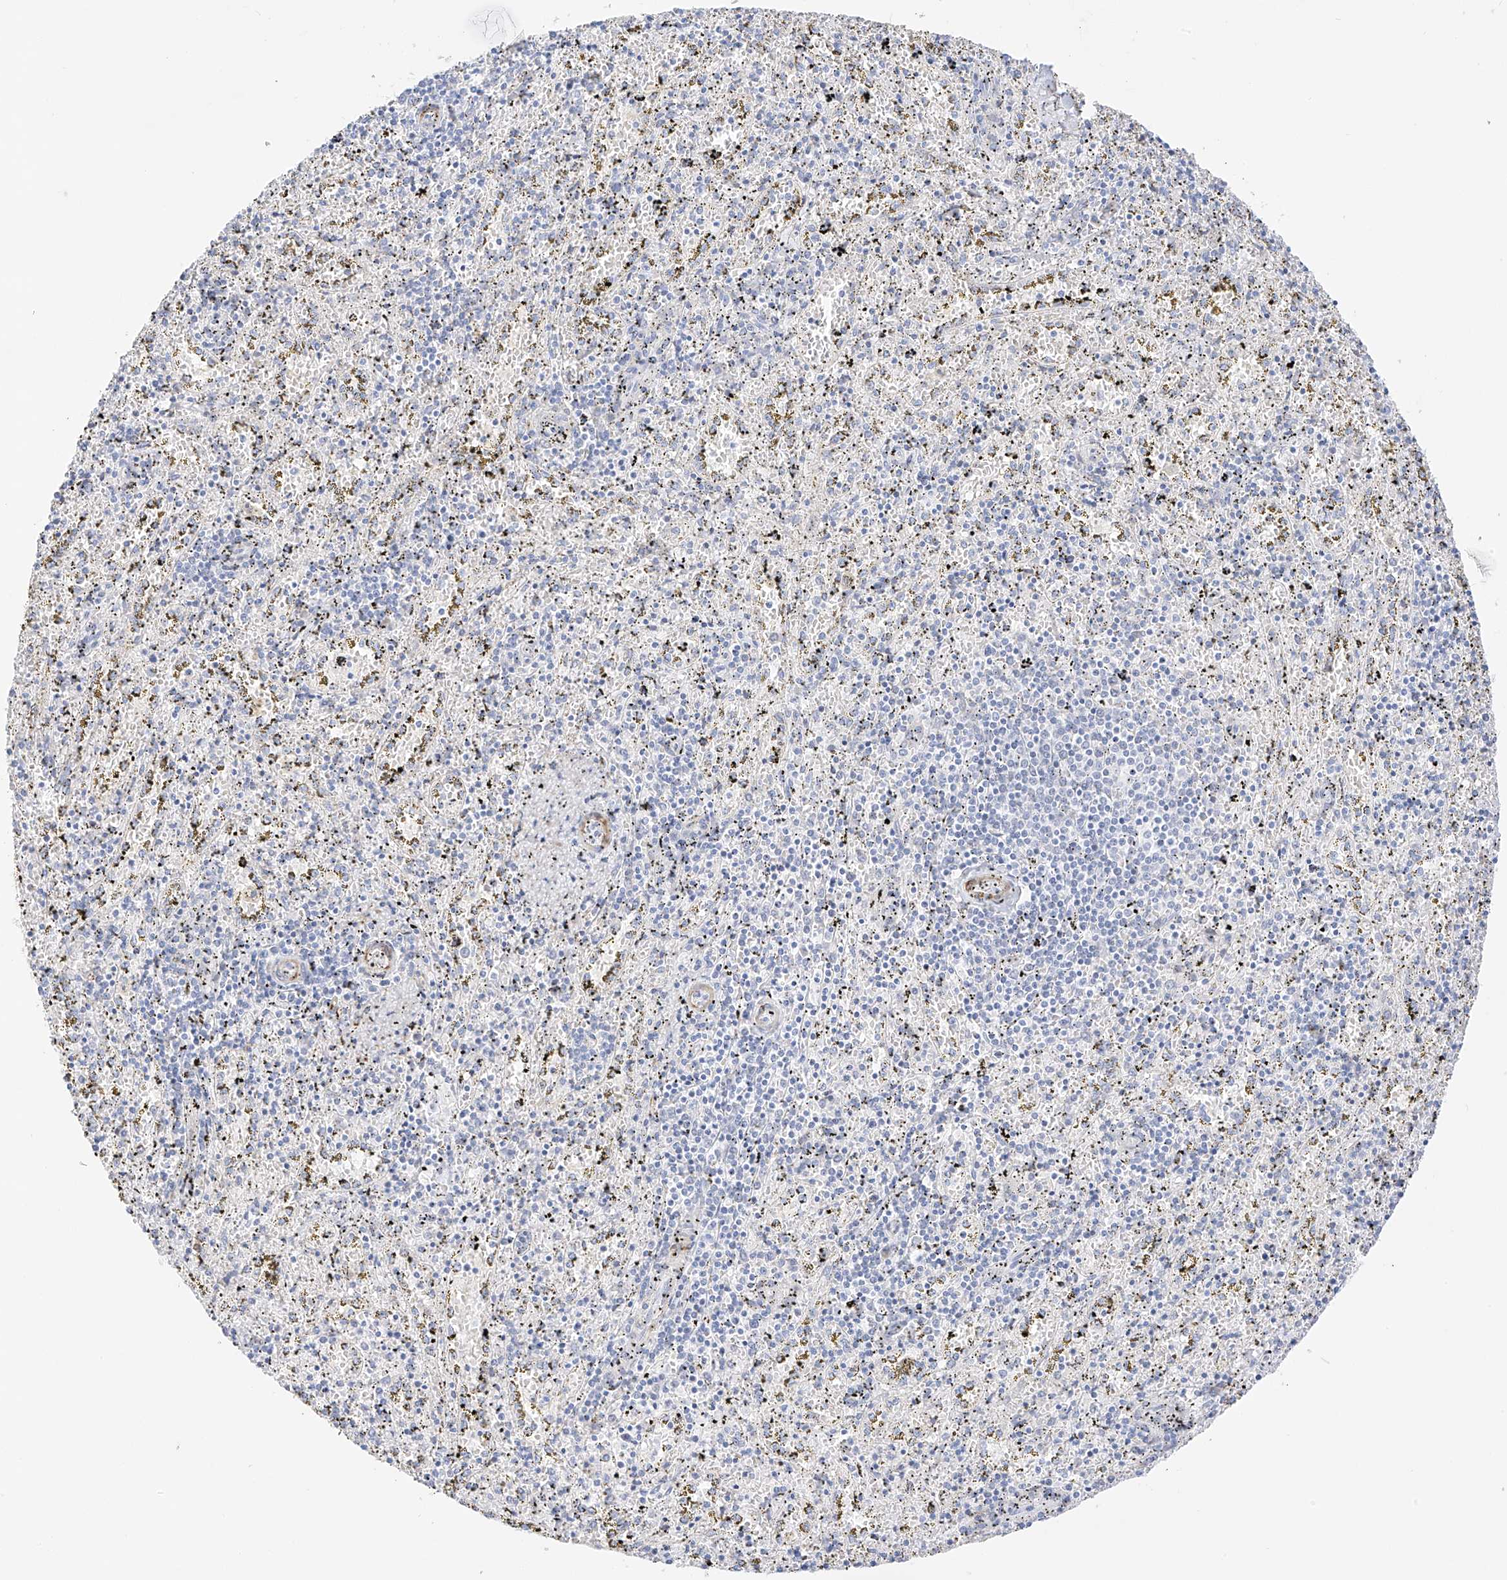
{"staining": {"intensity": "negative", "quantity": "none", "location": "none"}, "tissue": "spleen", "cell_type": "Cells in red pulp", "image_type": "normal", "snomed": [{"axis": "morphology", "description": "Normal tissue, NOS"}, {"axis": "topography", "description": "Spleen"}], "caption": "Immunohistochemical staining of unremarkable spleen displays no significant staining in cells in red pulp. (DAB (3,3'-diaminobenzidine) IHC with hematoxylin counter stain).", "gene": "ST3GAL5", "patient": {"sex": "male", "age": 11}}